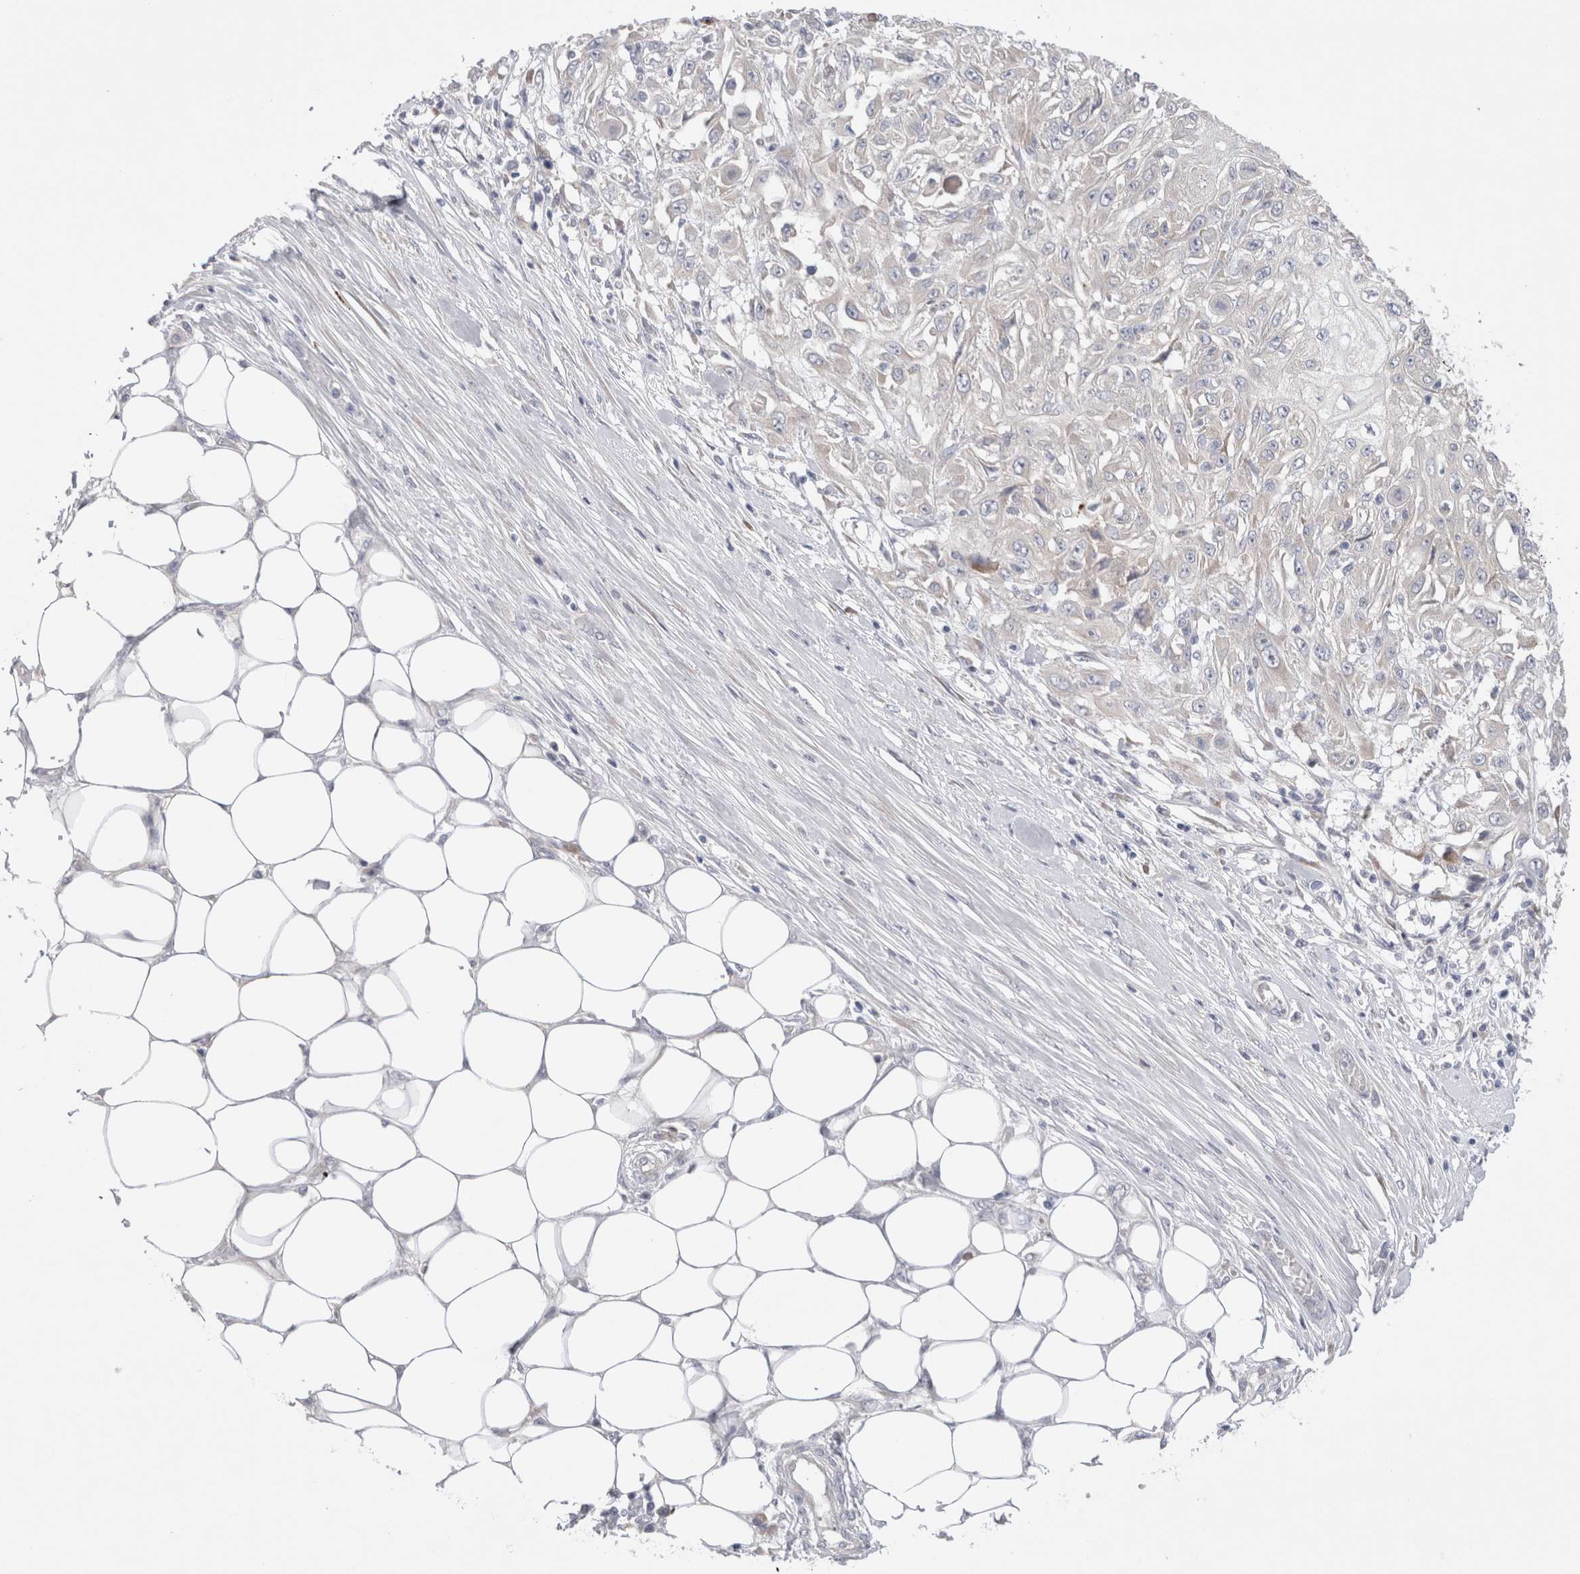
{"staining": {"intensity": "negative", "quantity": "none", "location": "none"}, "tissue": "skin cancer", "cell_type": "Tumor cells", "image_type": "cancer", "snomed": [{"axis": "morphology", "description": "Squamous cell carcinoma, NOS"}, {"axis": "morphology", "description": "Squamous cell carcinoma, metastatic, NOS"}, {"axis": "topography", "description": "Skin"}, {"axis": "topography", "description": "Lymph node"}], "caption": "Skin cancer (squamous cell carcinoma) was stained to show a protein in brown. There is no significant expression in tumor cells. Brightfield microscopy of immunohistochemistry (IHC) stained with DAB (3,3'-diaminobenzidine) (brown) and hematoxylin (blue), captured at high magnification.", "gene": "RBM12B", "patient": {"sex": "male", "age": 75}}